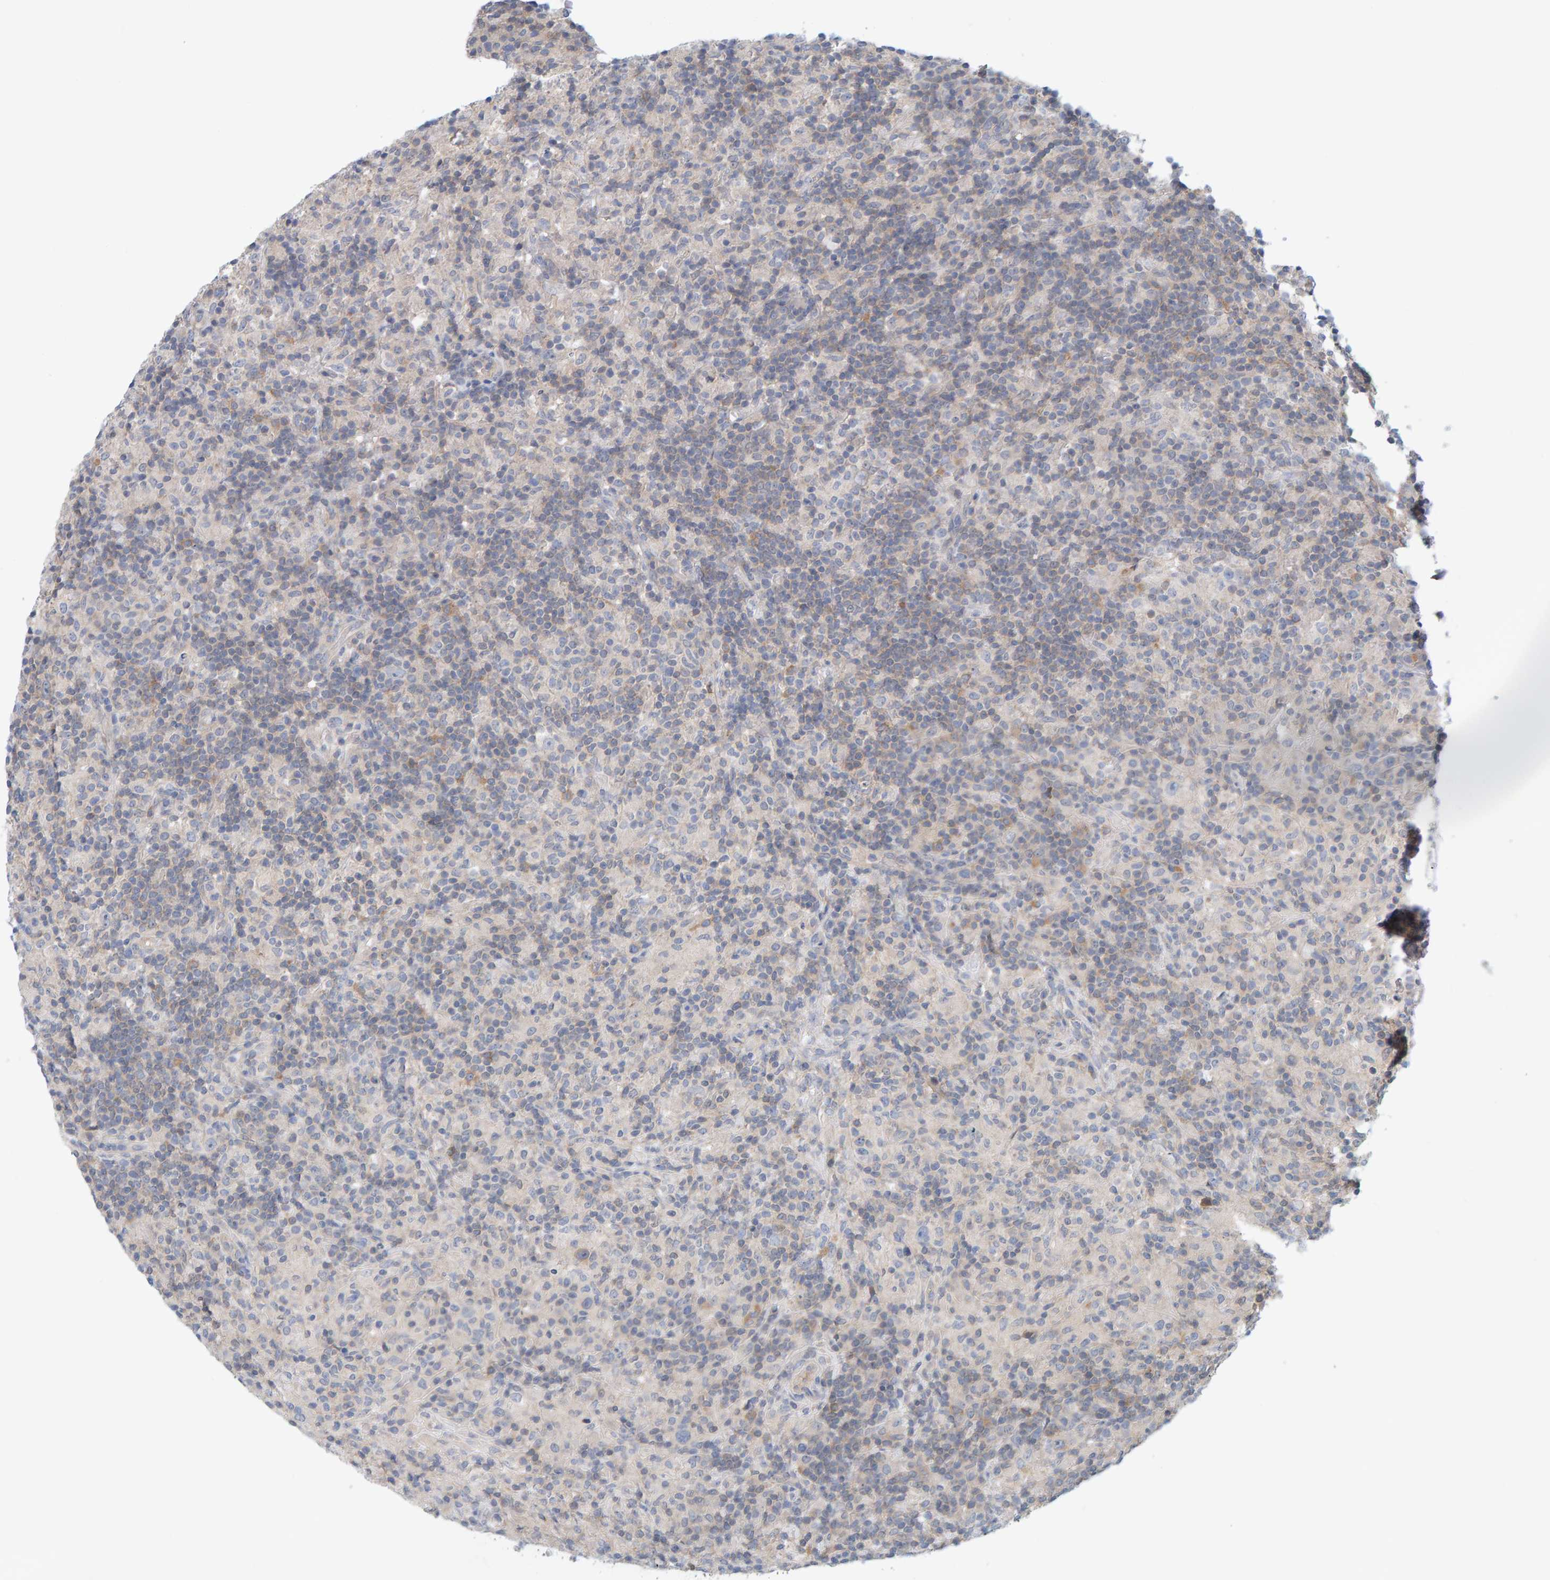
{"staining": {"intensity": "negative", "quantity": "none", "location": "none"}, "tissue": "lymphoma", "cell_type": "Tumor cells", "image_type": "cancer", "snomed": [{"axis": "morphology", "description": "Hodgkin's disease, NOS"}, {"axis": "topography", "description": "Lymph node"}], "caption": "High power microscopy micrograph of an IHC photomicrograph of Hodgkin's disease, revealing no significant expression in tumor cells.", "gene": "TATDN1", "patient": {"sex": "male", "age": 70}}